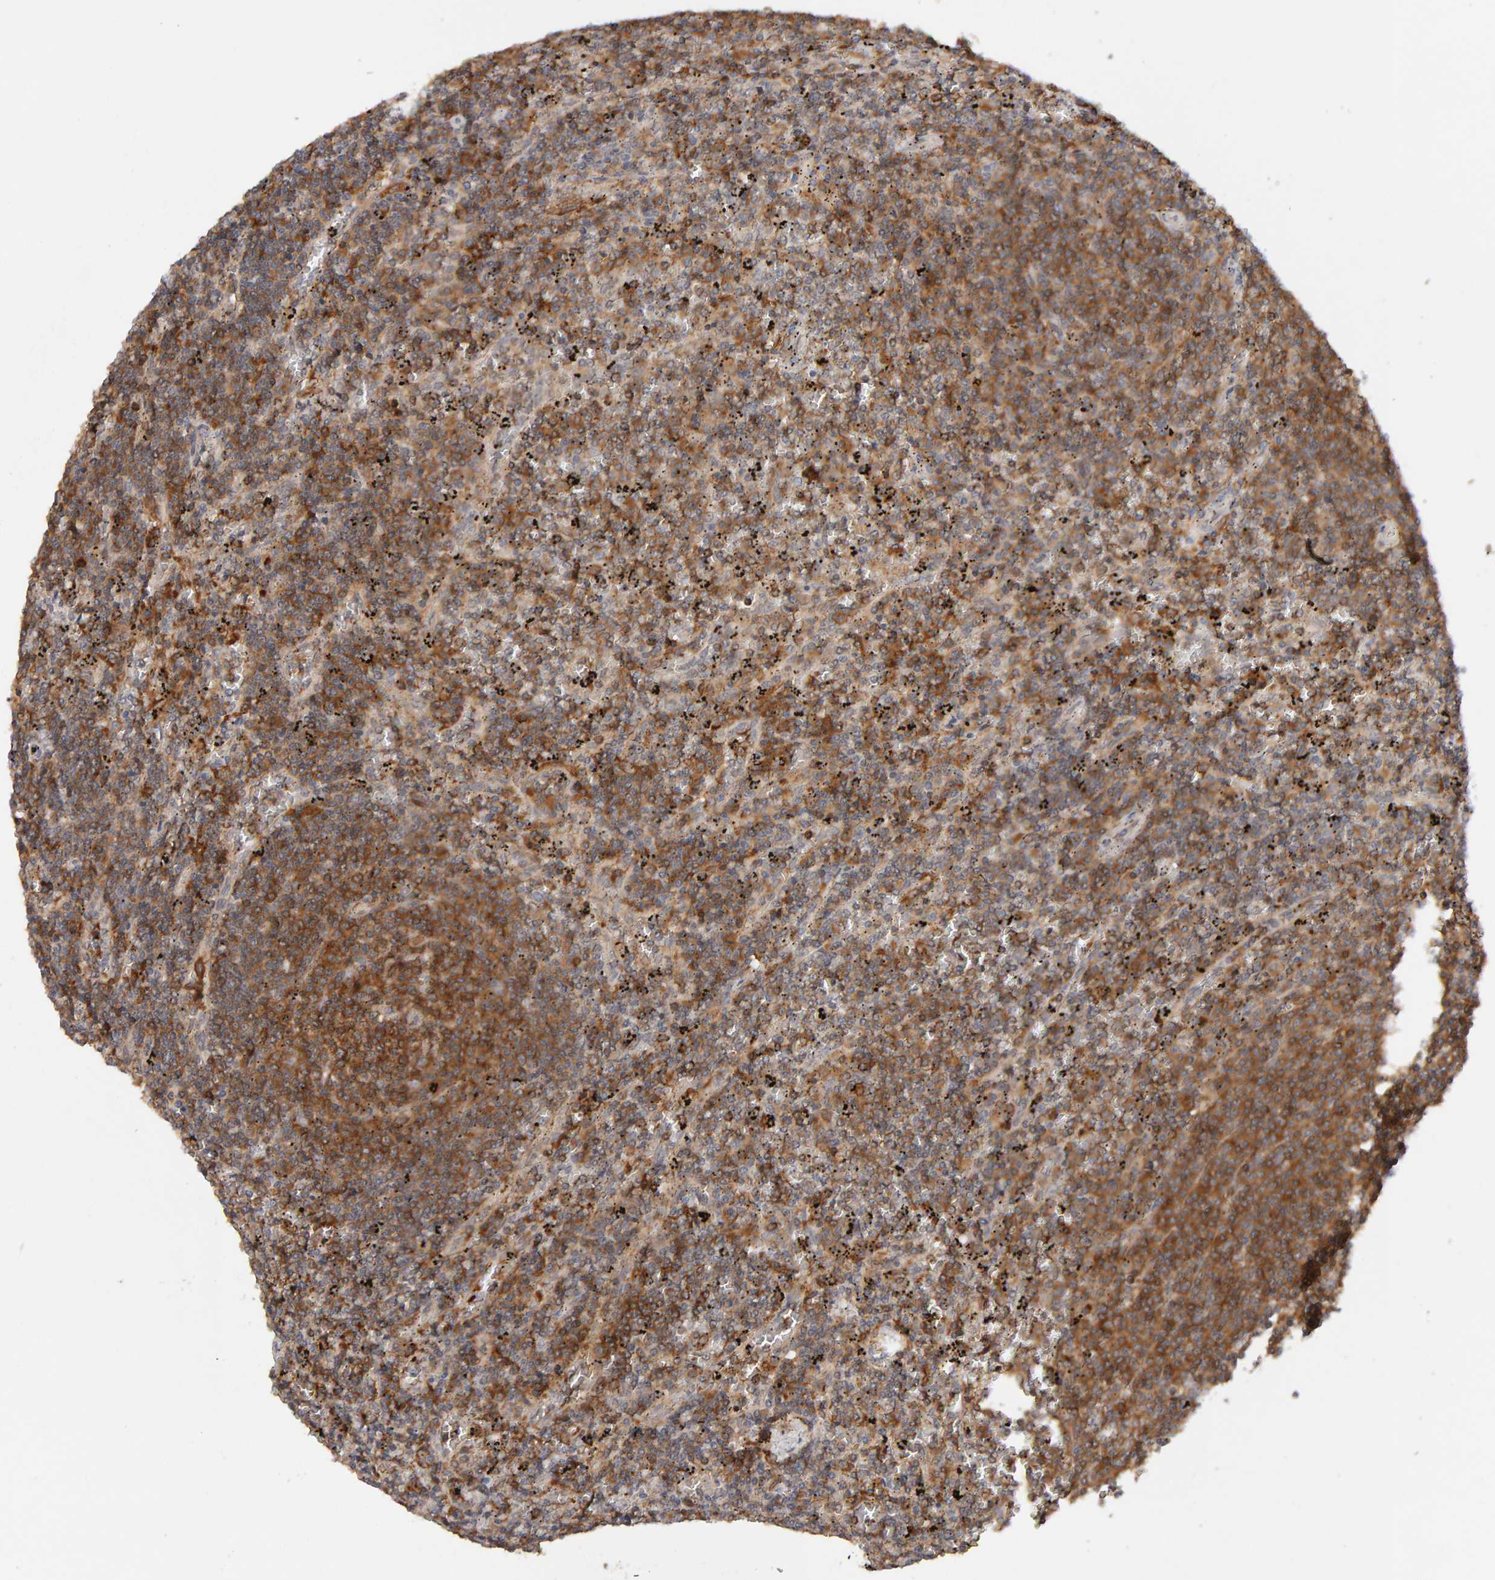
{"staining": {"intensity": "moderate", "quantity": "<25%", "location": "cytoplasmic/membranous"}, "tissue": "lymphoma", "cell_type": "Tumor cells", "image_type": "cancer", "snomed": [{"axis": "morphology", "description": "Malignant lymphoma, non-Hodgkin's type, Low grade"}, {"axis": "topography", "description": "Spleen"}], "caption": "Immunohistochemistry staining of lymphoma, which reveals low levels of moderate cytoplasmic/membranous positivity in about <25% of tumor cells indicating moderate cytoplasmic/membranous protein staining. The staining was performed using DAB (3,3'-diaminobenzidine) (brown) for protein detection and nuclei were counterstained in hematoxylin (blue).", "gene": "NUDCD1", "patient": {"sex": "female", "age": 50}}